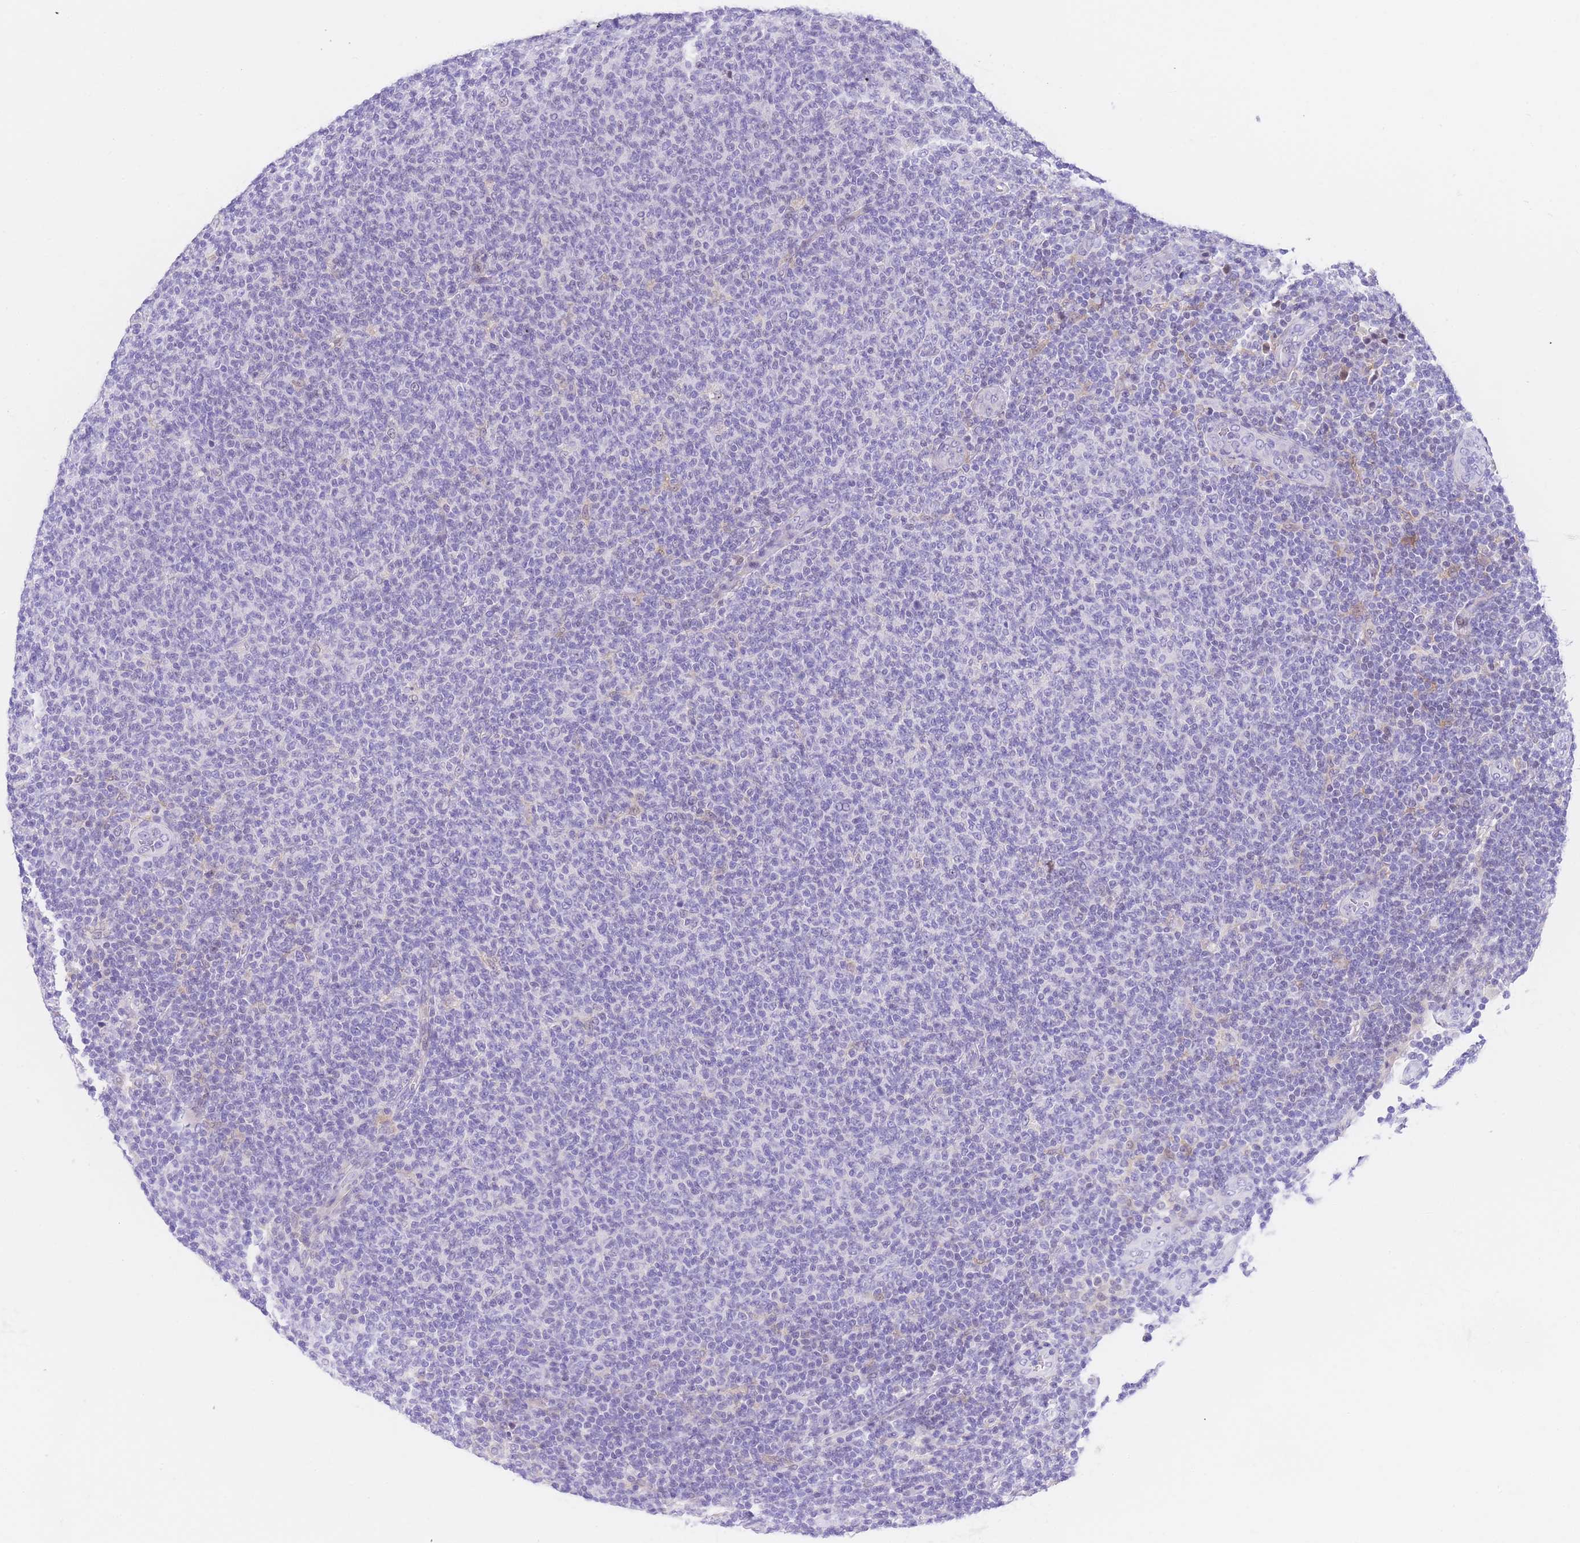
{"staining": {"intensity": "negative", "quantity": "none", "location": "none"}, "tissue": "lymphoma", "cell_type": "Tumor cells", "image_type": "cancer", "snomed": [{"axis": "morphology", "description": "Malignant lymphoma, non-Hodgkin's type, Low grade"}, {"axis": "topography", "description": "Lymph node"}], "caption": "Tumor cells show no significant positivity in low-grade malignant lymphoma, non-Hodgkin's type.", "gene": "TIFAB", "patient": {"sex": "male", "age": 66}}